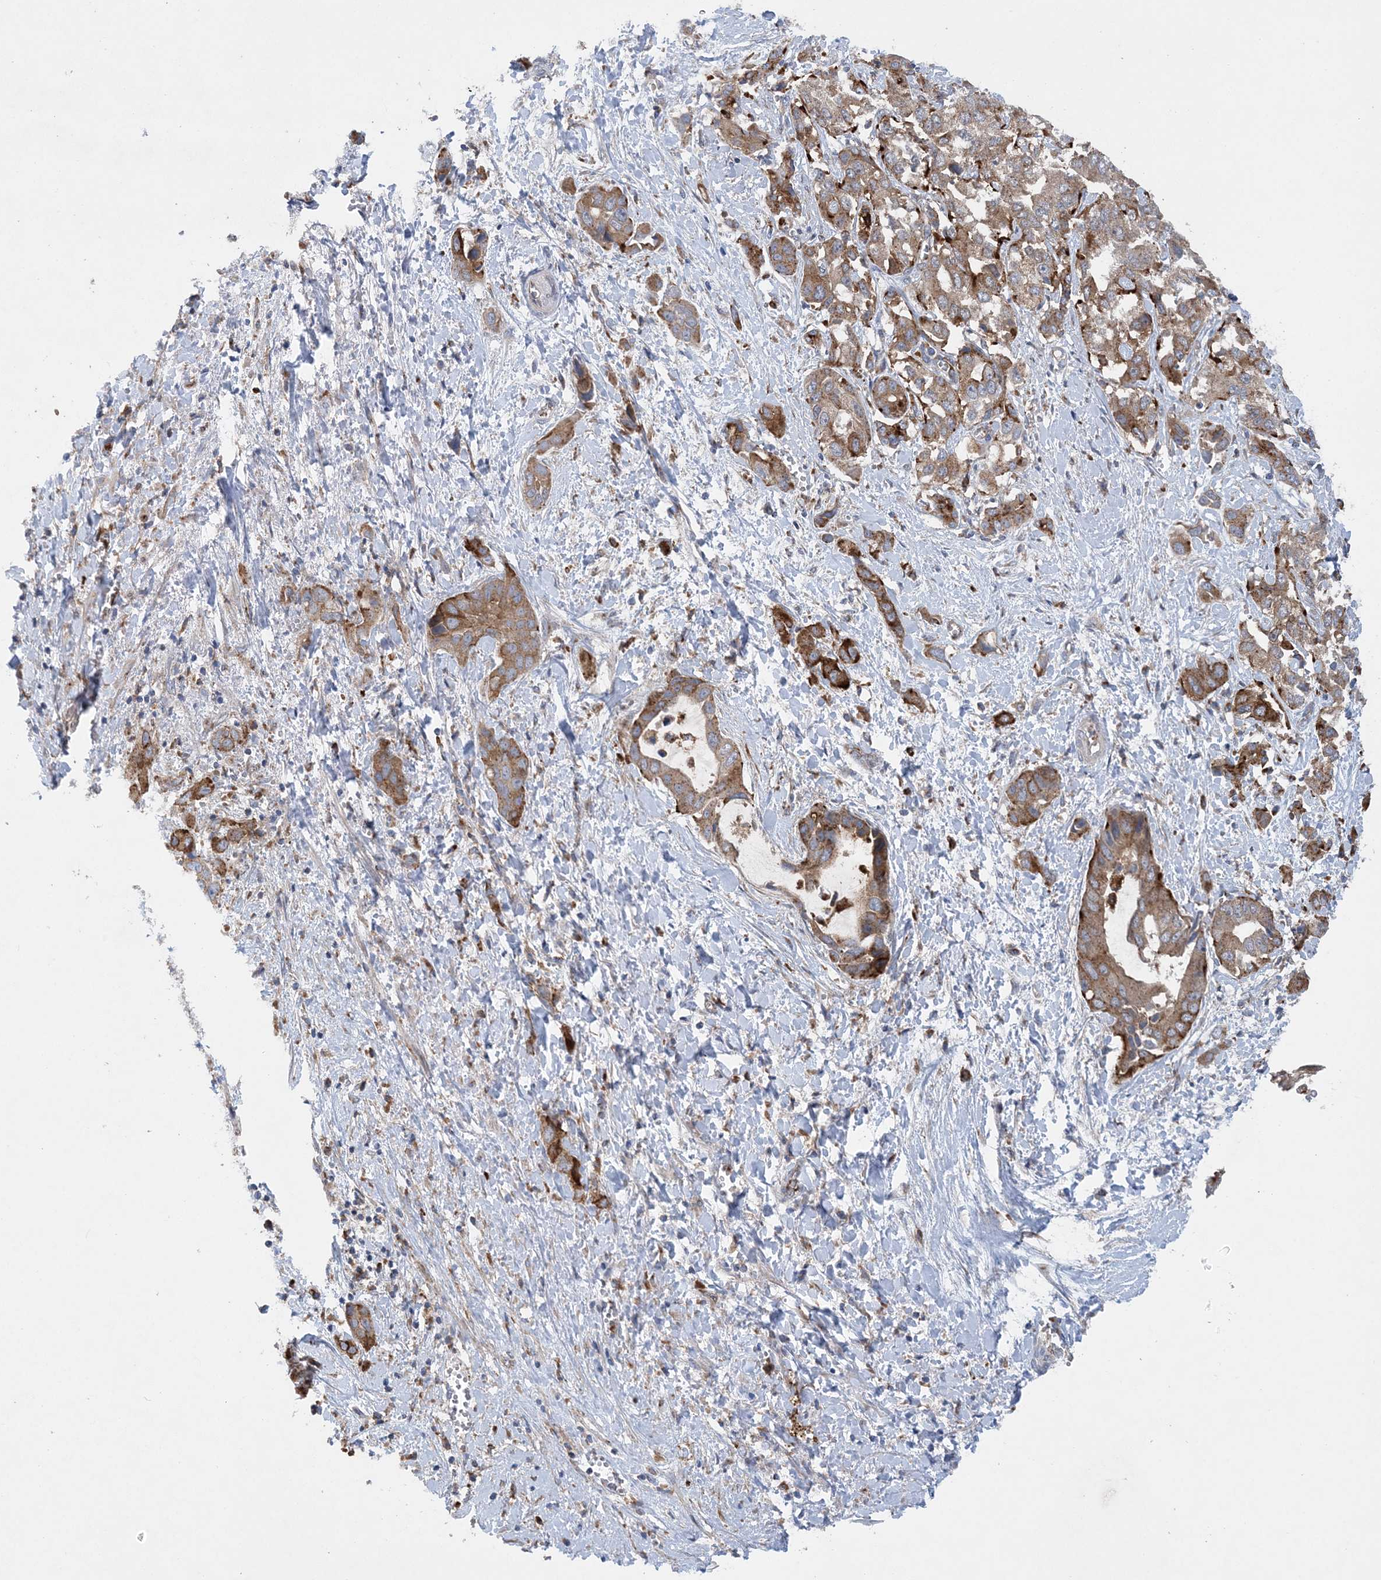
{"staining": {"intensity": "moderate", "quantity": ">75%", "location": "cytoplasmic/membranous"}, "tissue": "liver cancer", "cell_type": "Tumor cells", "image_type": "cancer", "snomed": [{"axis": "morphology", "description": "Cholangiocarcinoma"}, {"axis": "topography", "description": "Liver"}], "caption": "Immunohistochemical staining of liver cancer (cholangiocarcinoma) reveals moderate cytoplasmic/membranous protein staining in about >75% of tumor cells.", "gene": "PTTG1IP", "patient": {"sex": "female", "age": 52}}